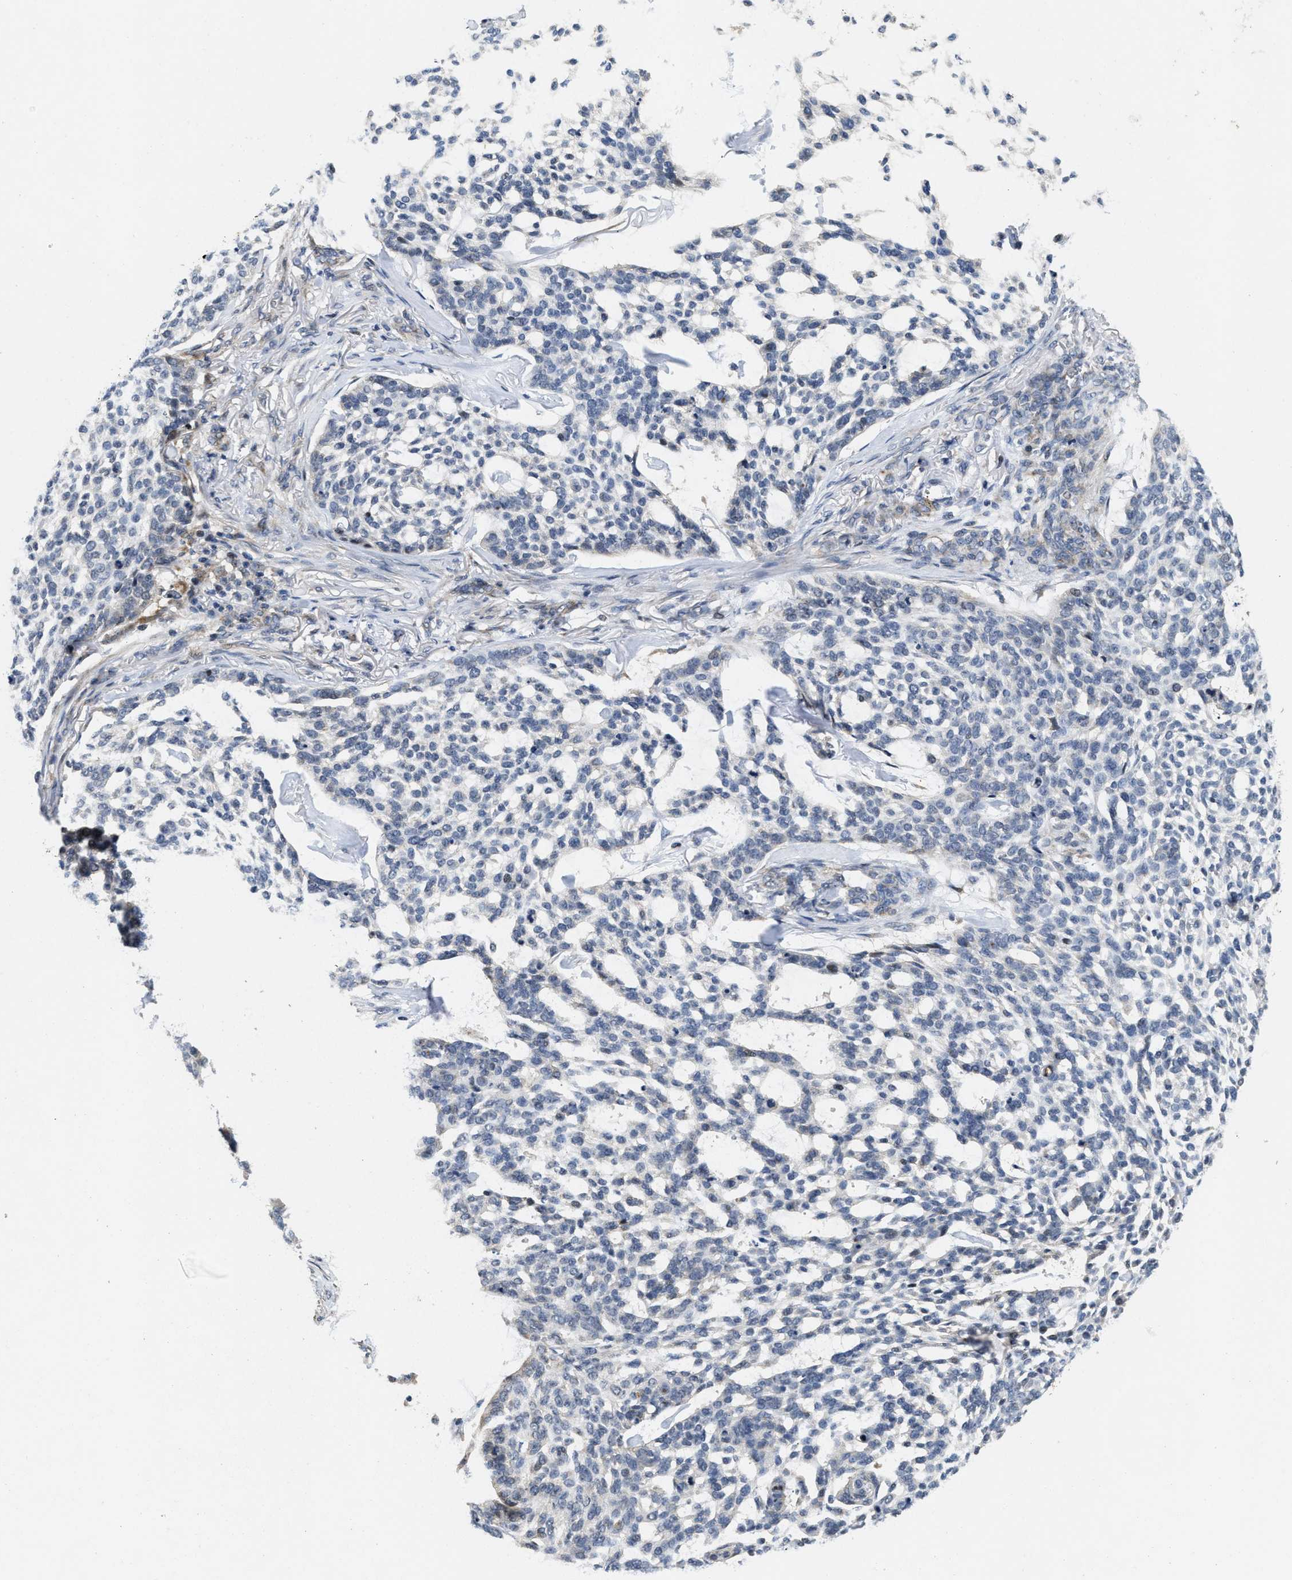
{"staining": {"intensity": "negative", "quantity": "none", "location": "none"}, "tissue": "skin cancer", "cell_type": "Tumor cells", "image_type": "cancer", "snomed": [{"axis": "morphology", "description": "Basal cell carcinoma"}, {"axis": "topography", "description": "Skin"}], "caption": "An IHC micrograph of skin cancer is shown. There is no staining in tumor cells of skin cancer. Nuclei are stained in blue.", "gene": "SCYL2", "patient": {"sex": "female", "age": 64}}